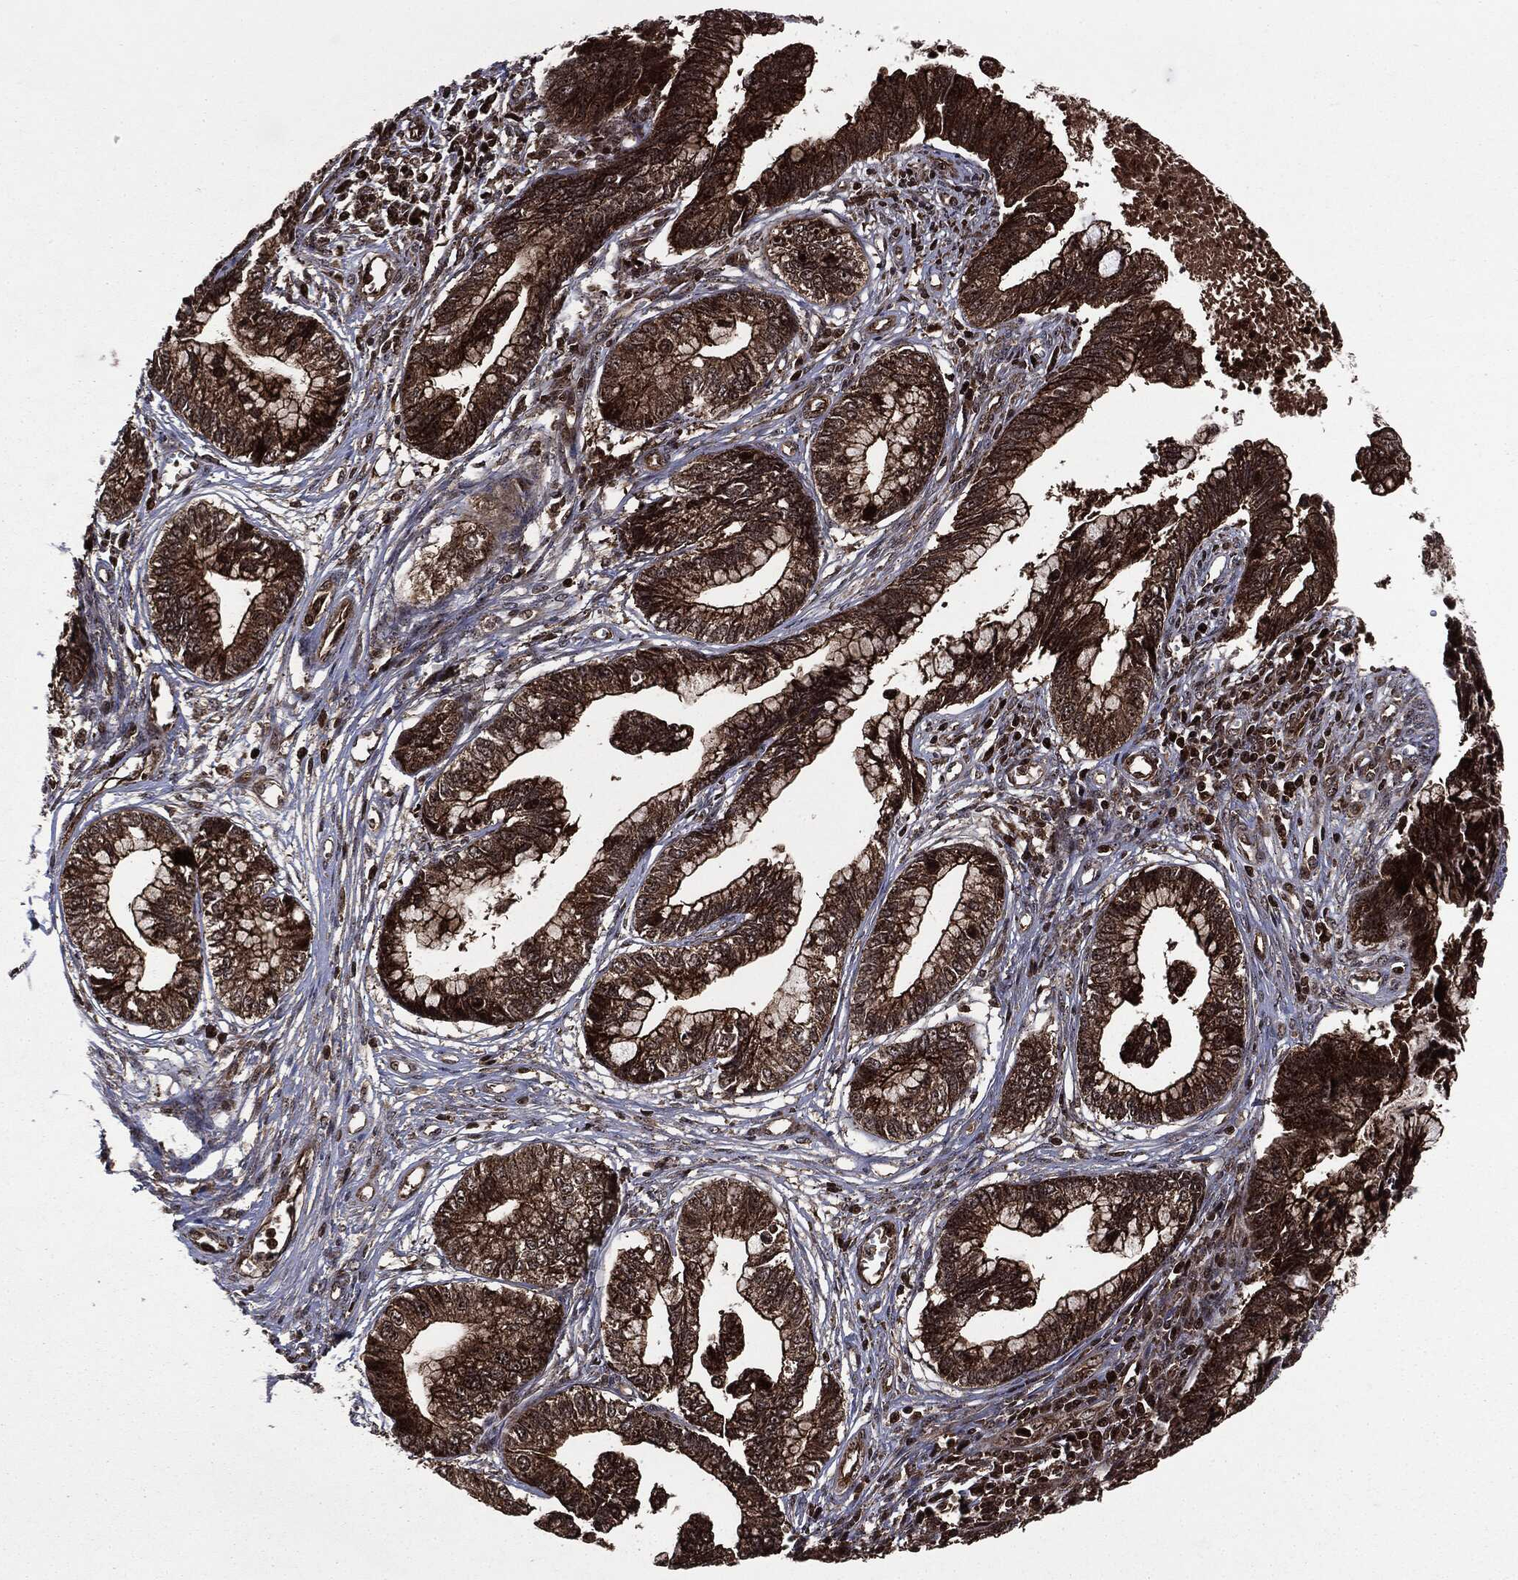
{"staining": {"intensity": "strong", "quantity": ">75%", "location": "cytoplasmic/membranous,nuclear"}, "tissue": "cervical cancer", "cell_type": "Tumor cells", "image_type": "cancer", "snomed": [{"axis": "morphology", "description": "Adenocarcinoma, NOS"}, {"axis": "topography", "description": "Cervix"}], "caption": "Human adenocarcinoma (cervical) stained with a protein marker displays strong staining in tumor cells.", "gene": "CARD6", "patient": {"sex": "female", "age": 44}}